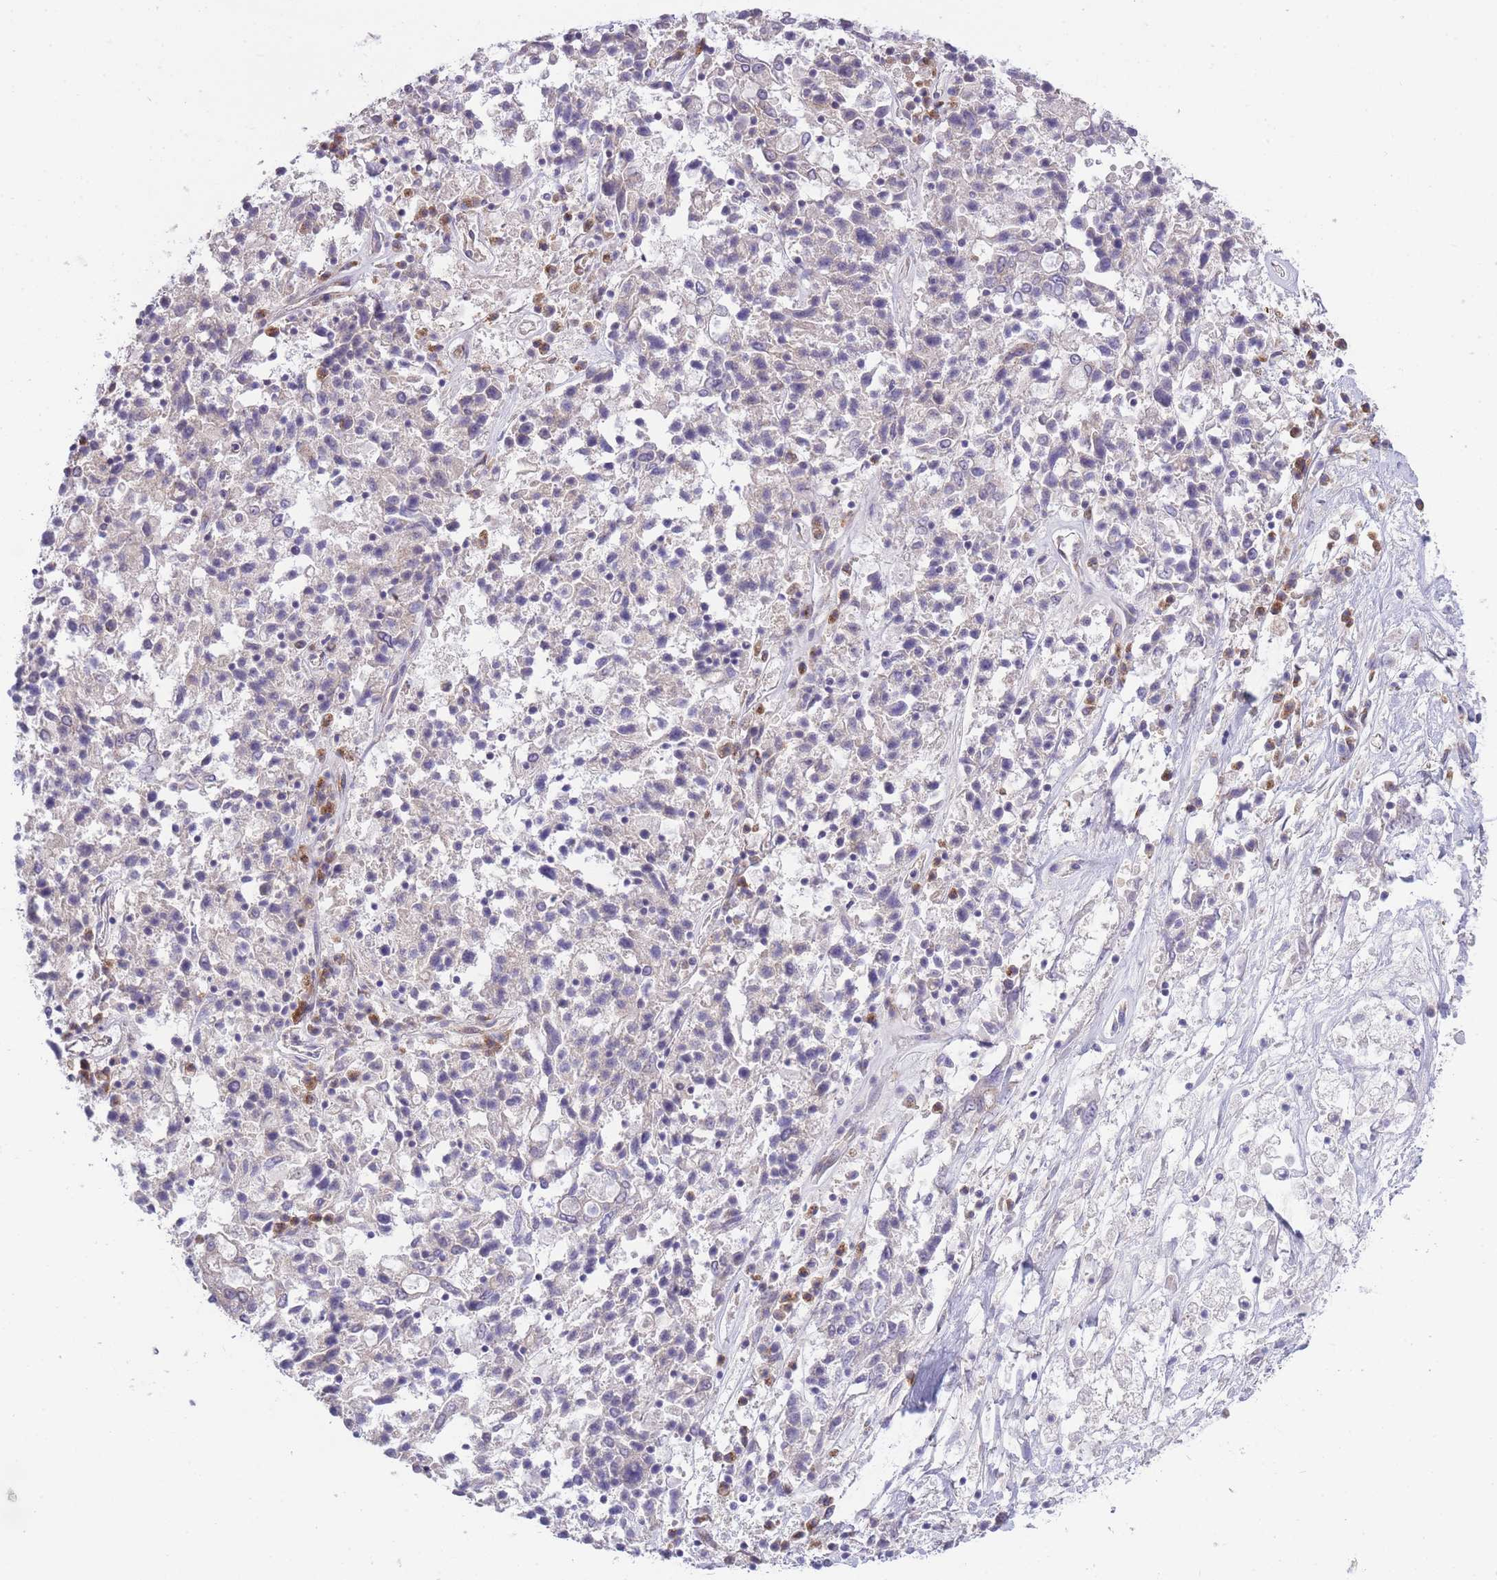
{"staining": {"intensity": "negative", "quantity": "none", "location": "none"}, "tissue": "ovarian cancer", "cell_type": "Tumor cells", "image_type": "cancer", "snomed": [{"axis": "morphology", "description": "Carcinoma, endometroid"}, {"axis": "topography", "description": "Ovary"}], "caption": "A high-resolution micrograph shows IHC staining of ovarian endometroid carcinoma, which reveals no significant expression in tumor cells. Nuclei are stained in blue.", "gene": "COPG2", "patient": {"sex": "female", "age": 62}}